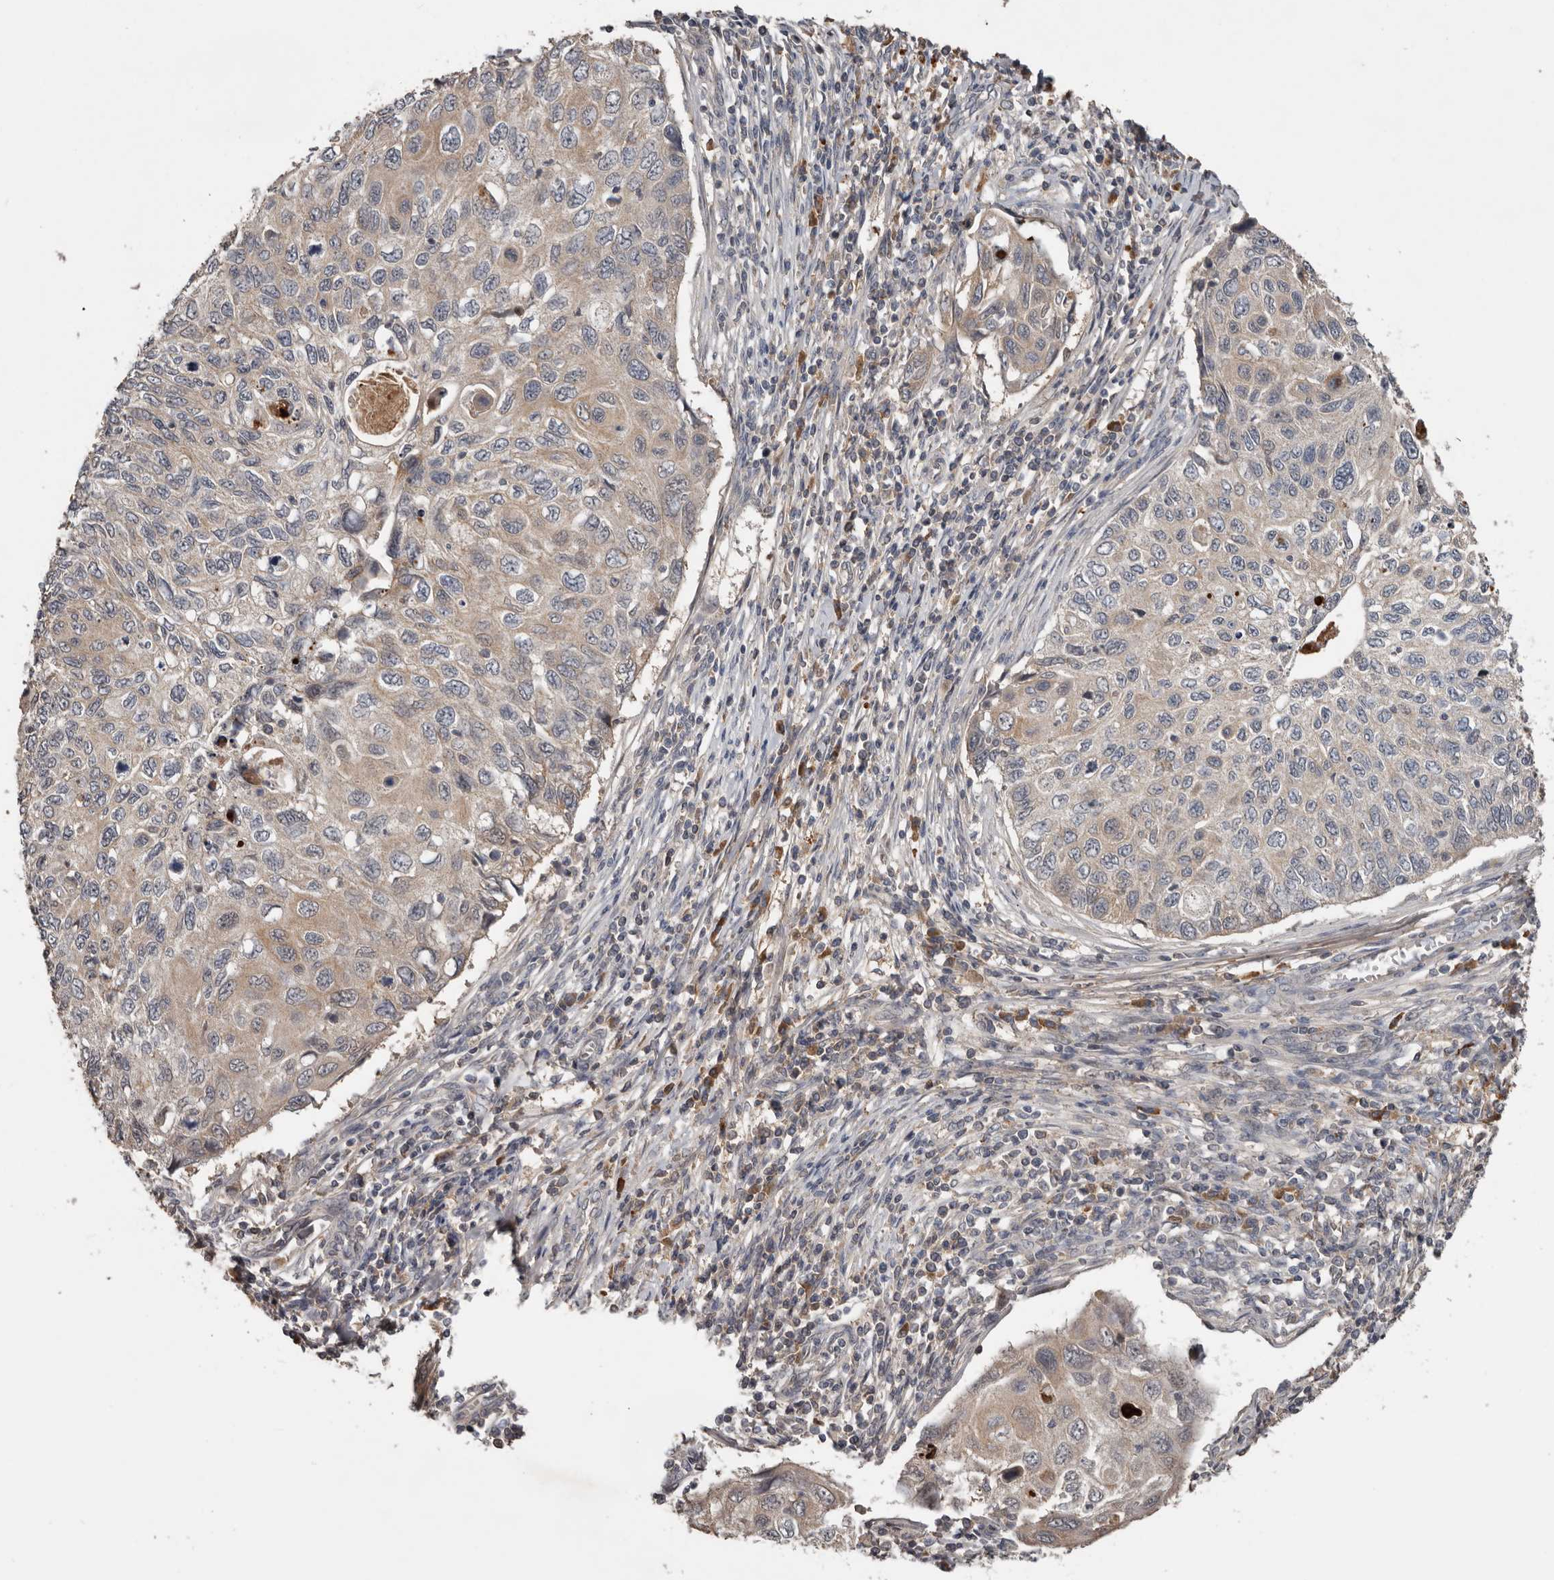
{"staining": {"intensity": "weak", "quantity": "25%-75%", "location": "cytoplasmic/membranous"}, "tissue": "cervical cancer", "cell_type": "Tumor cells", "image_type": "cancer", "snomed": [{"axis": "morphology", "description": "Squamous cell carcinoma, NOS"}, {"axis": "topography", "description": "Cervix"}], "caption": "Immunohistochemical staining of cervical cancer shows weak cytoplasmic/membranous protein staining in about 25%-75% of tumor cells. (DAB = brown stain, brightfield microscopy at high magnification).", "gene": "NMUR1", "patient": {"sex": "female", "age": 70}}